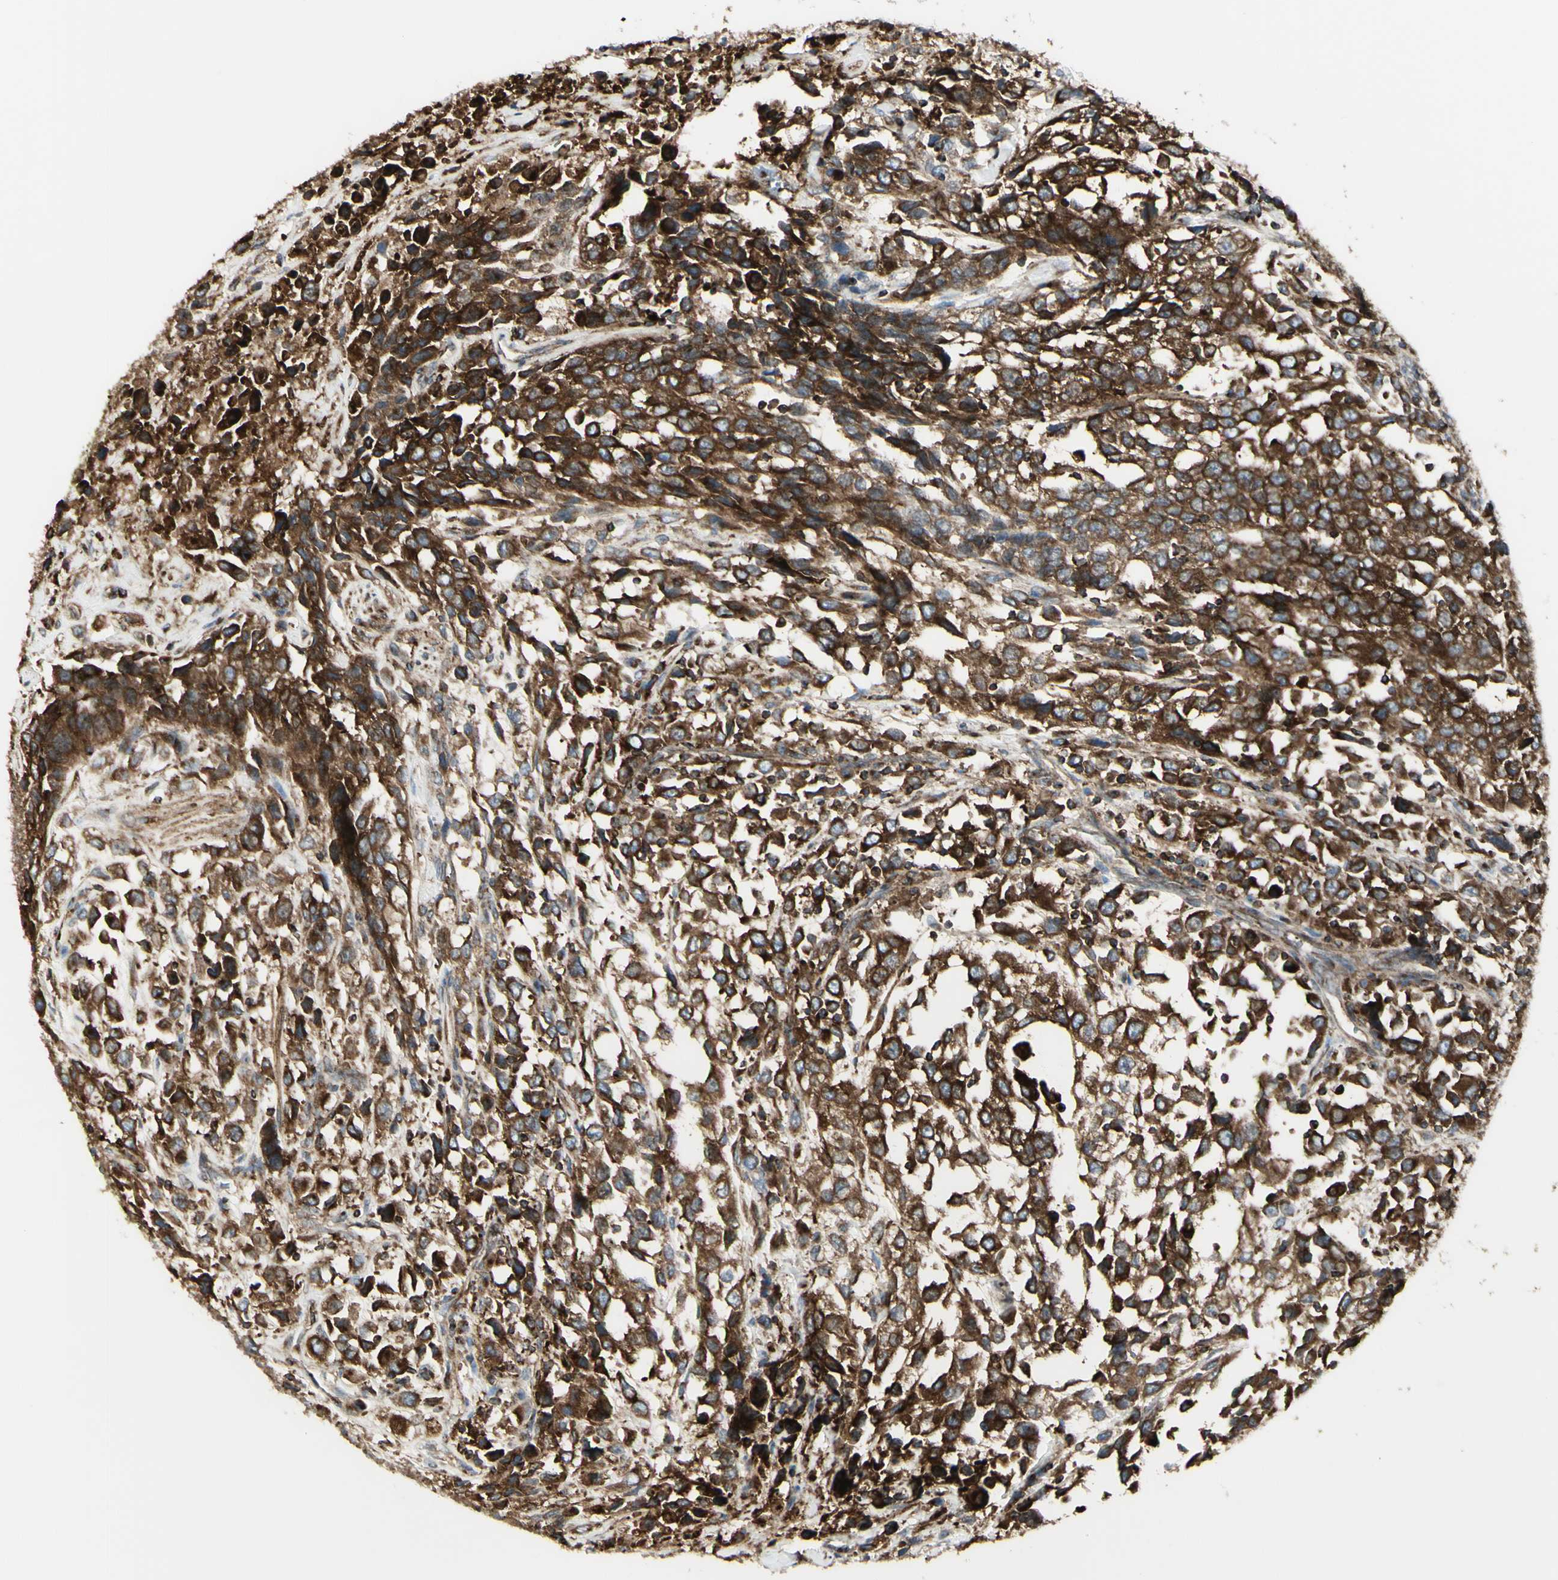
{"staining": {"intensity": "strong", "quantity": ">75%", "location": "cytoplasmic/membranous"}, "tissue": "urothelial cancer", "cell_type": "Tumor cells", "image_type": "cancer", "snomed": [{"axis": "morphology", "description": "Urothelial carcinoma, High grade"}, {"axis": "topography", "description": "Urinary bladder"}], "caption": "Immunohistochemical staining of human high-grade urothelial carcinoma exhibits high levels of strong cytoplasmic/membranous expression in approximately >75% of tumor cells.", "gene": "NAPA", "patient": {"sex": "female", "age": 80}}